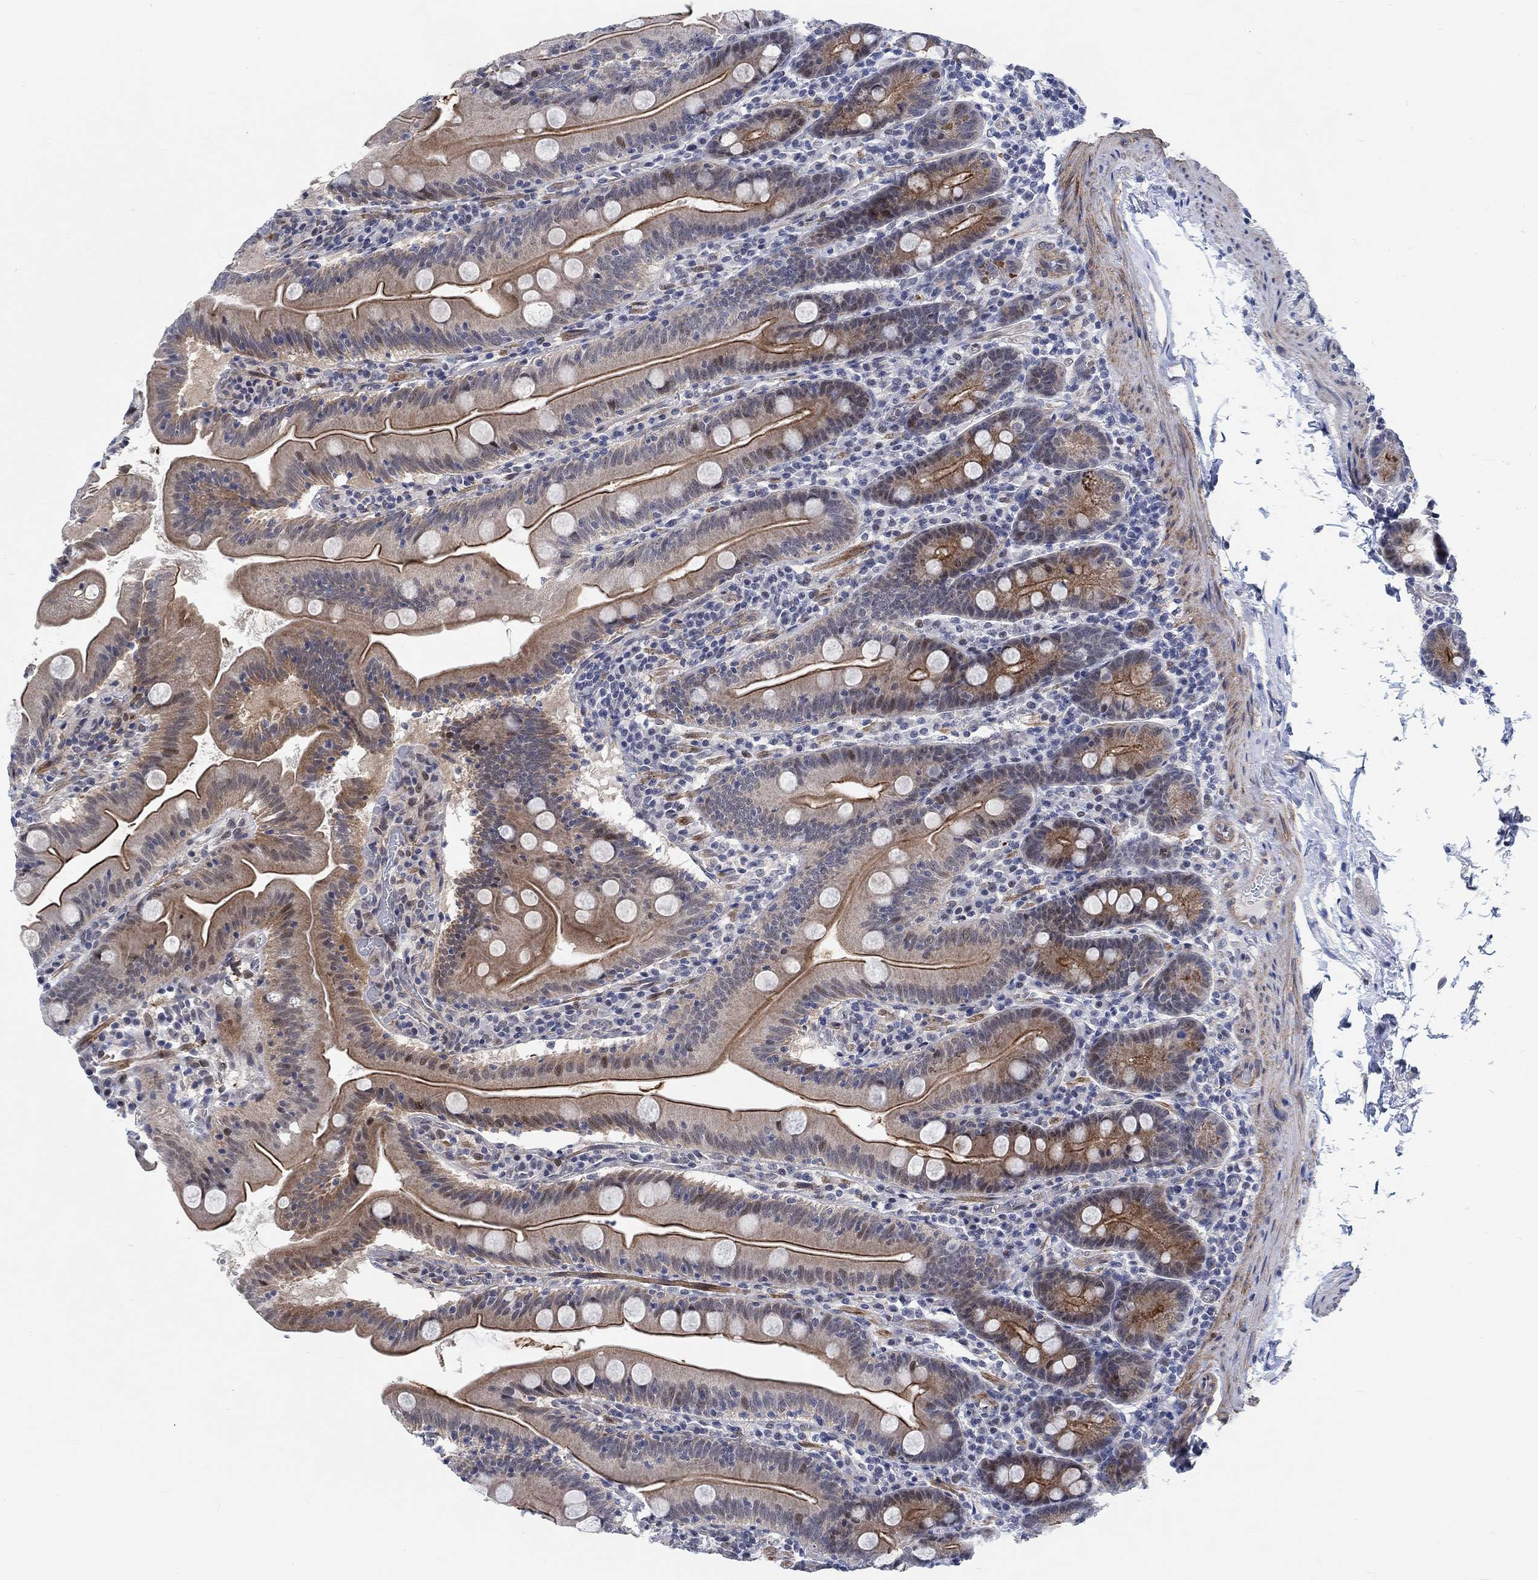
{"staining": {"intensity": "strong", "quantity": "<25%", "location": "cytoplasmic/membranous"}, "tissue": "small intestine", "cell_type": "Glandular cells", "image_type": "normal", "snomed": [{"axis": "morphology", "description": "Normal tissue, NOS"}, {"axis": "topography", "description": "Small intestine"}], "caption": "Small intestine stained with DAB (3,3'-diaminobenzidine) immunohistochemistry demonstrates medium levels of strong cytoplasmic/membranous staining in about <25% of glandular cells. (DAB (3,3'-diaminobenzidine) = brown stain, brightfield microscopy at high magnification).", "gene": "KCNH8", "patient": {"sex": "male", "age": 37}}